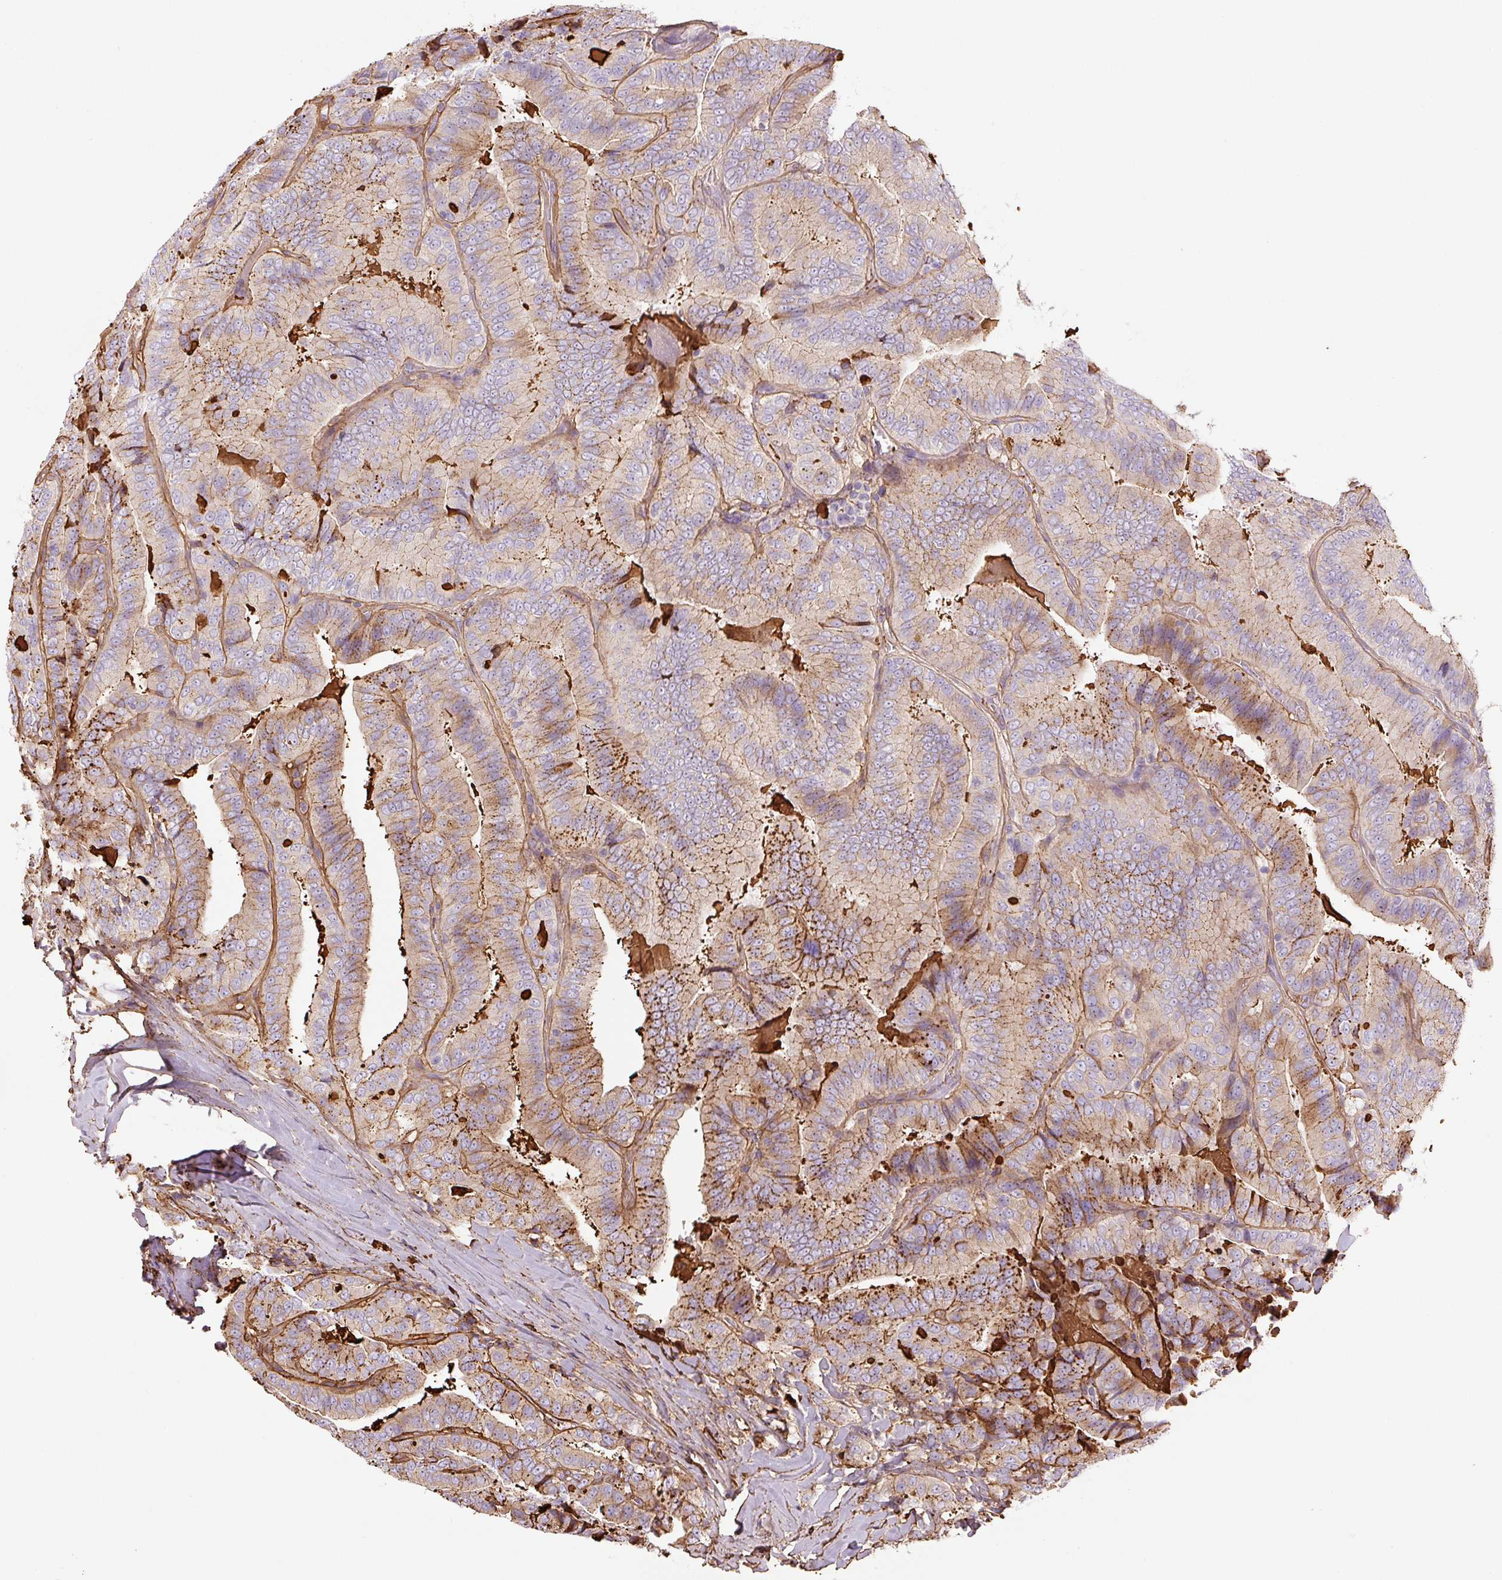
{"staining": {"intensity": "moderate", "quantity": "25%-75%", "location": "cytoplasmic/membranous"}, "tissue": "thyroid cancer", "cell_type": "Tumor cells", "image_type": "cancer", "snomed": [{"axis": "morphology", "description": "Papillary adenocarcinoma, NOS"}, {"axis": "topography", "description": "Thyroid gland"}], "caption": "Moderate cytoplasmic/membranous positivity is identified in about 25%-75% of tumor cells in thyroid cancer (papillary adenocarcinoma).", "gene": "CCNI2", "patient": {"sex": "male", "age": 61}}